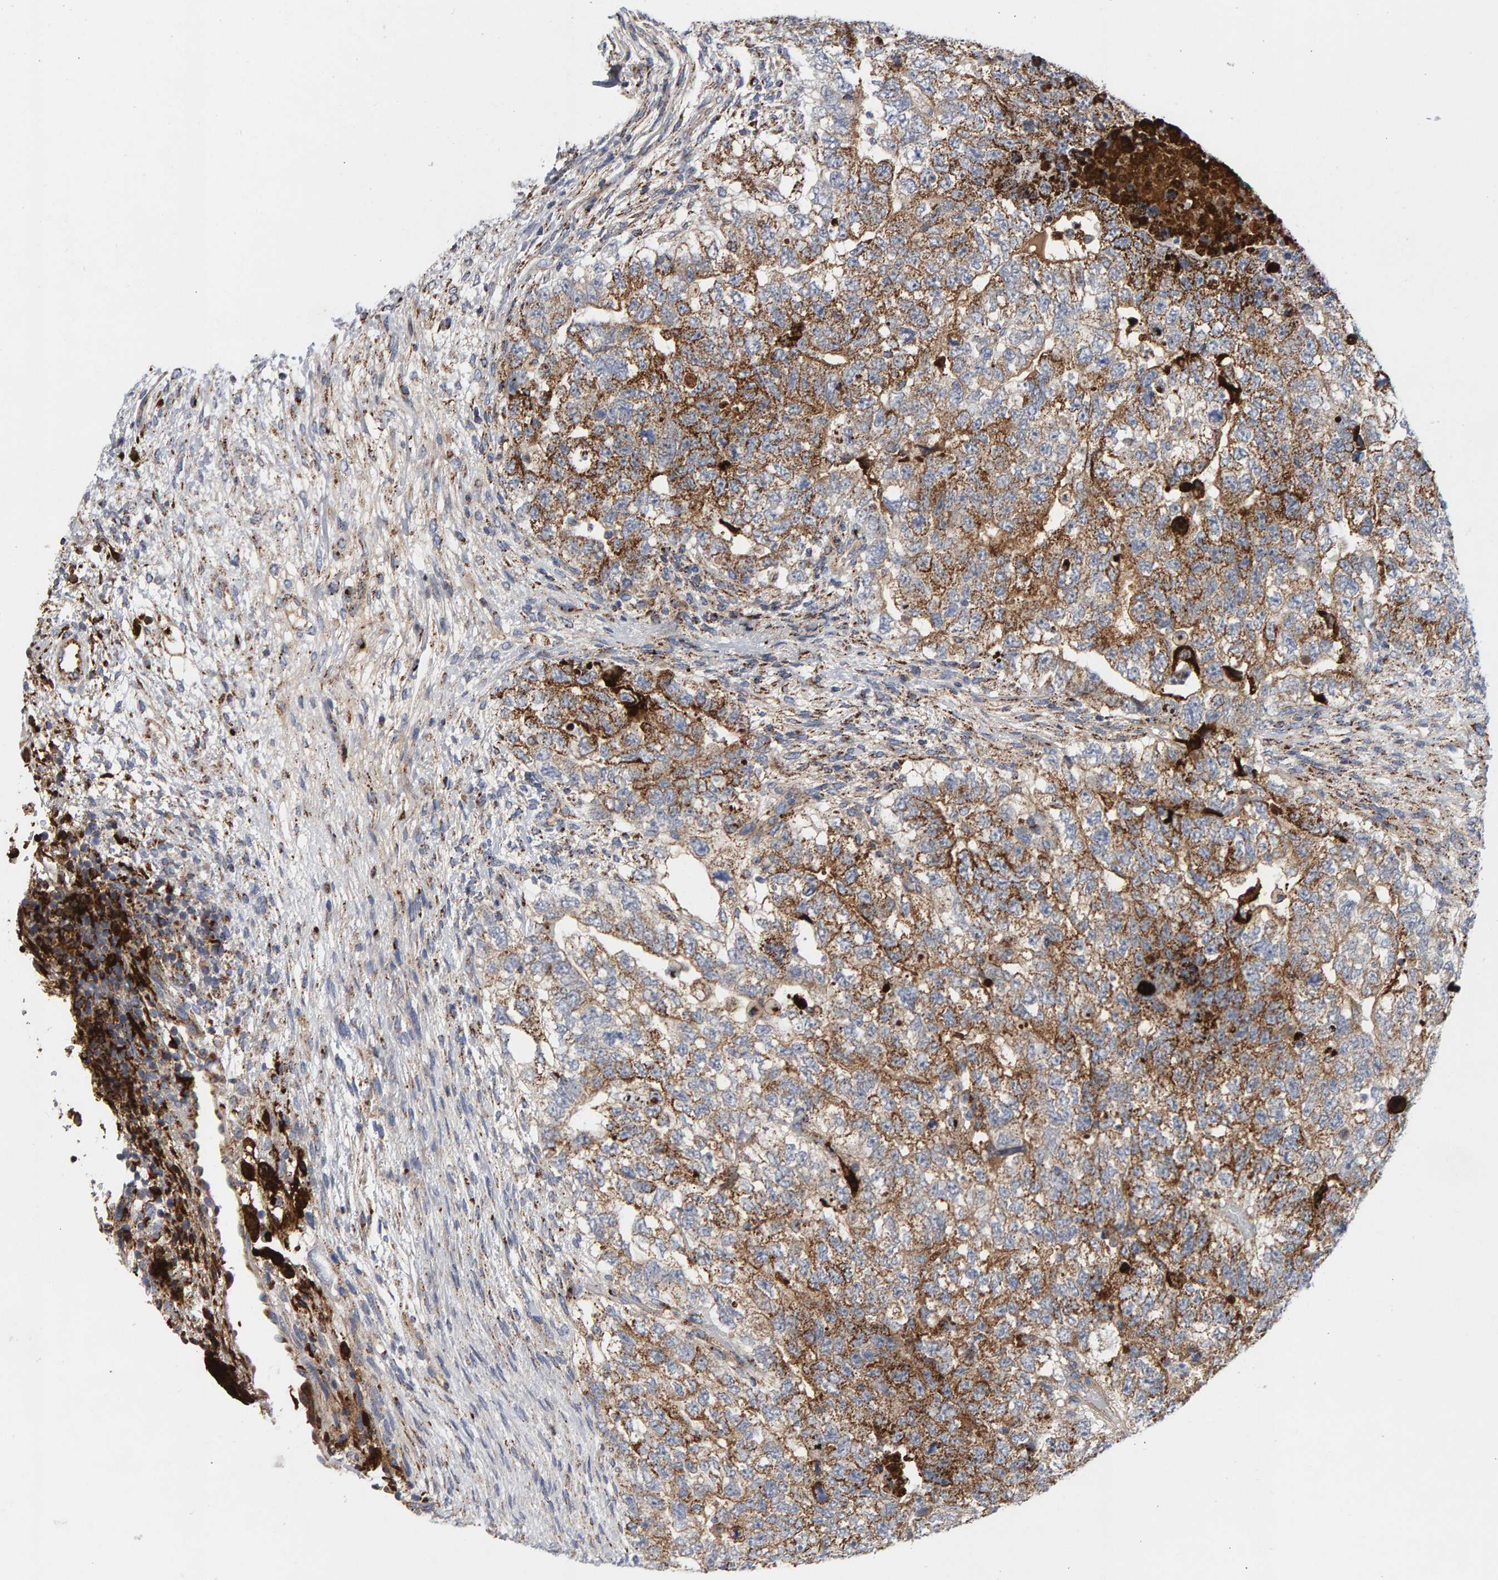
{"staining": {"intensity": "moderate", "quantity": ">75%", "location": "cytoplasmic/membranous"}, "tissue": "testis cancer", "cell_type": "Tumor cells", "image_type": "cancer", "snomed": [{"axis": "morphology", "description": "Carcinoma, Embryonal, NOS"}, {"axis": "topography", "description": "Testis"}], "caption": "Testis cancer was stained to show a protein in brown. There is medium levels of moderate cytoplasmic/membranous staining in about >75% of tumor cells.", "gene": "GGTA1", "patient": {"sex": "male", "age": 36}}